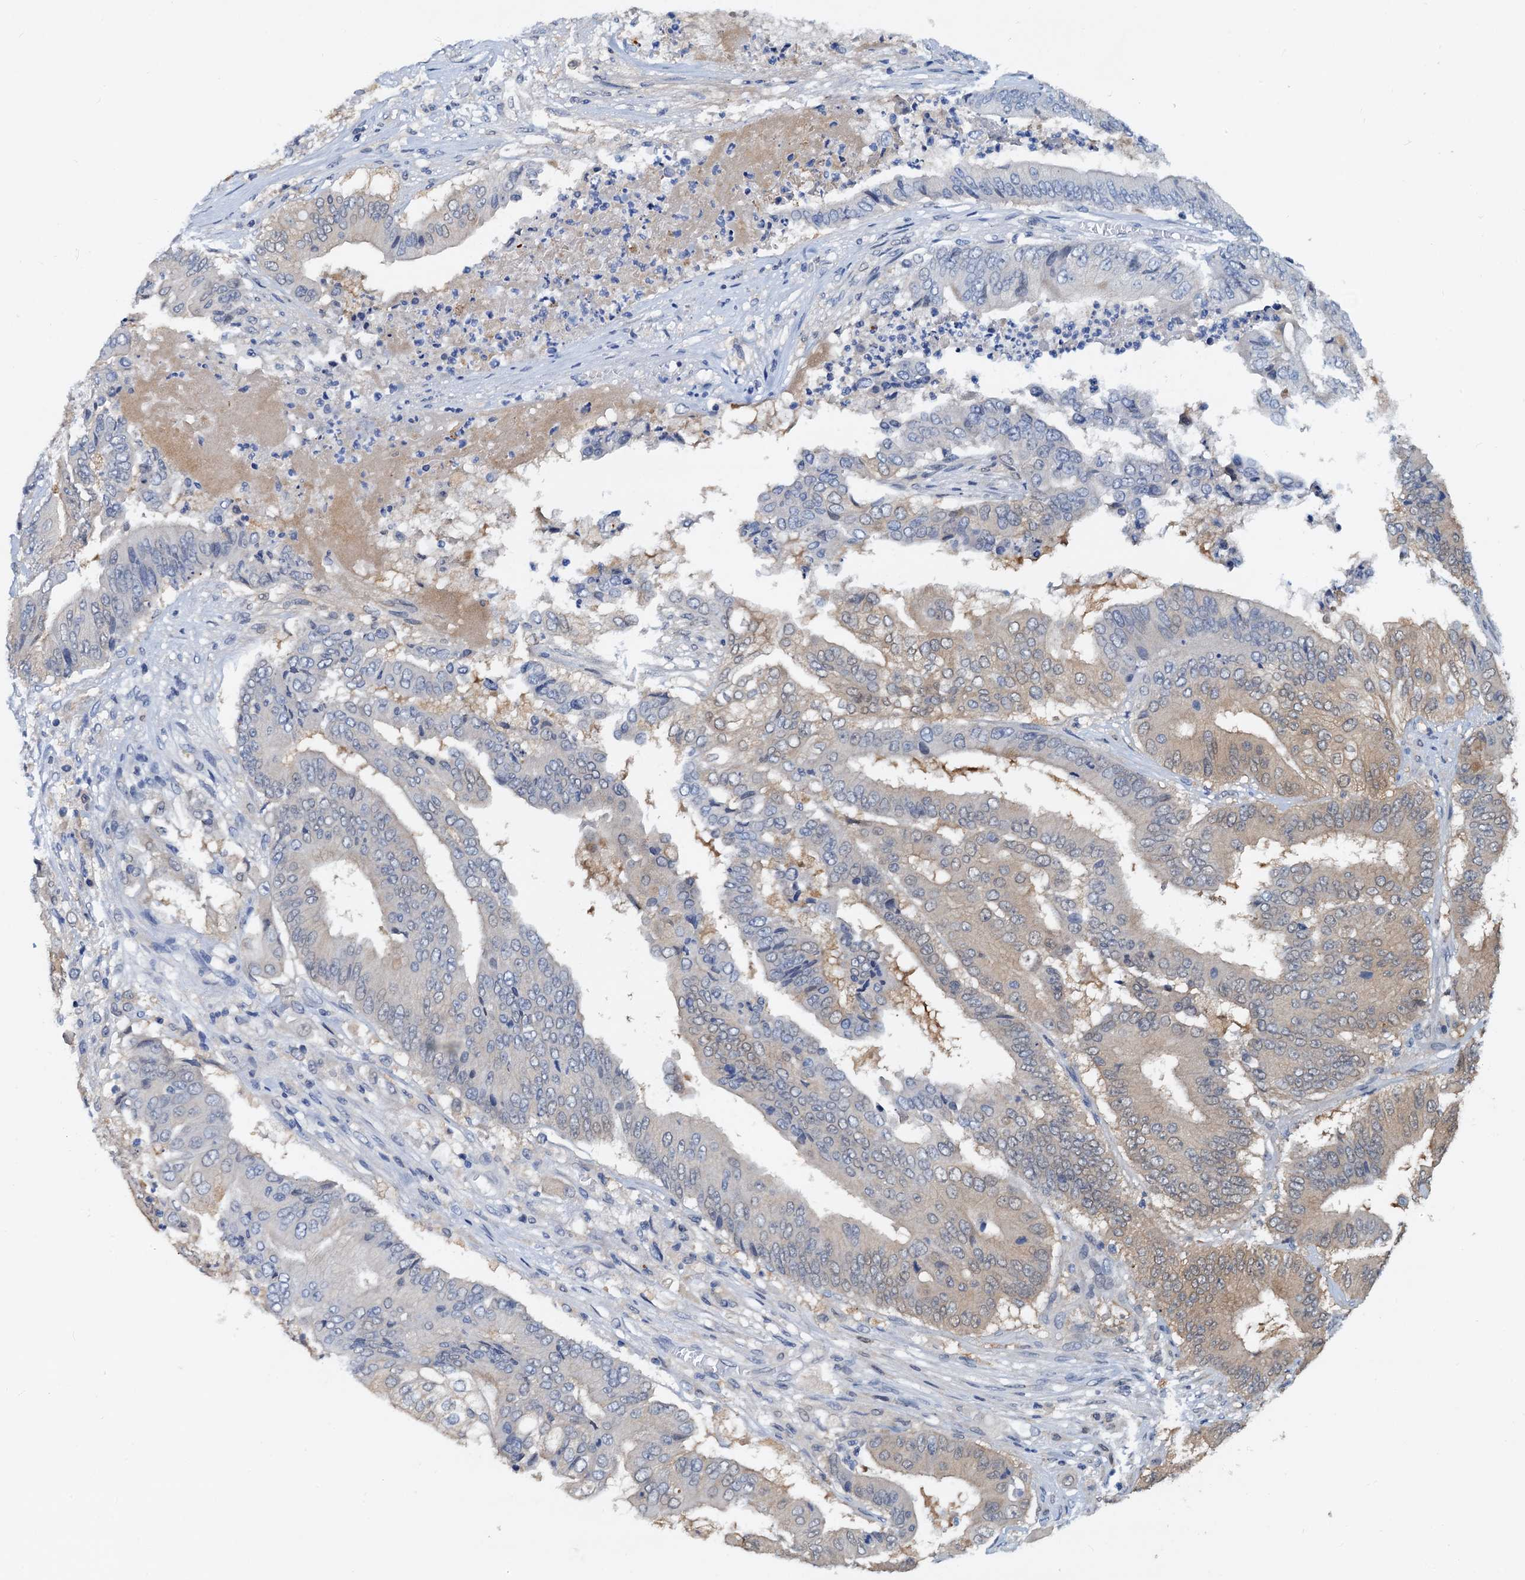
{"staining": {"intensity": "weak", "quantity": "<25%", "location": "cytoplasmic/membranous"}, "tissue": "pancreatic cancer", "cell_type": "Tumor cells", "image_type": "cancer", "snomed": [{"axis": "morphology", "description": "Adenocarcinoma, NOS"}, {"axis": "topography", "description": "Pancreas"}], "caption": "Immunohistochemical staining of pancreatic adenocarcinoma shows no significant expression in tumor cells.", "gene": "PTGES3", "patient": {"sex": "female", "age": 77}}